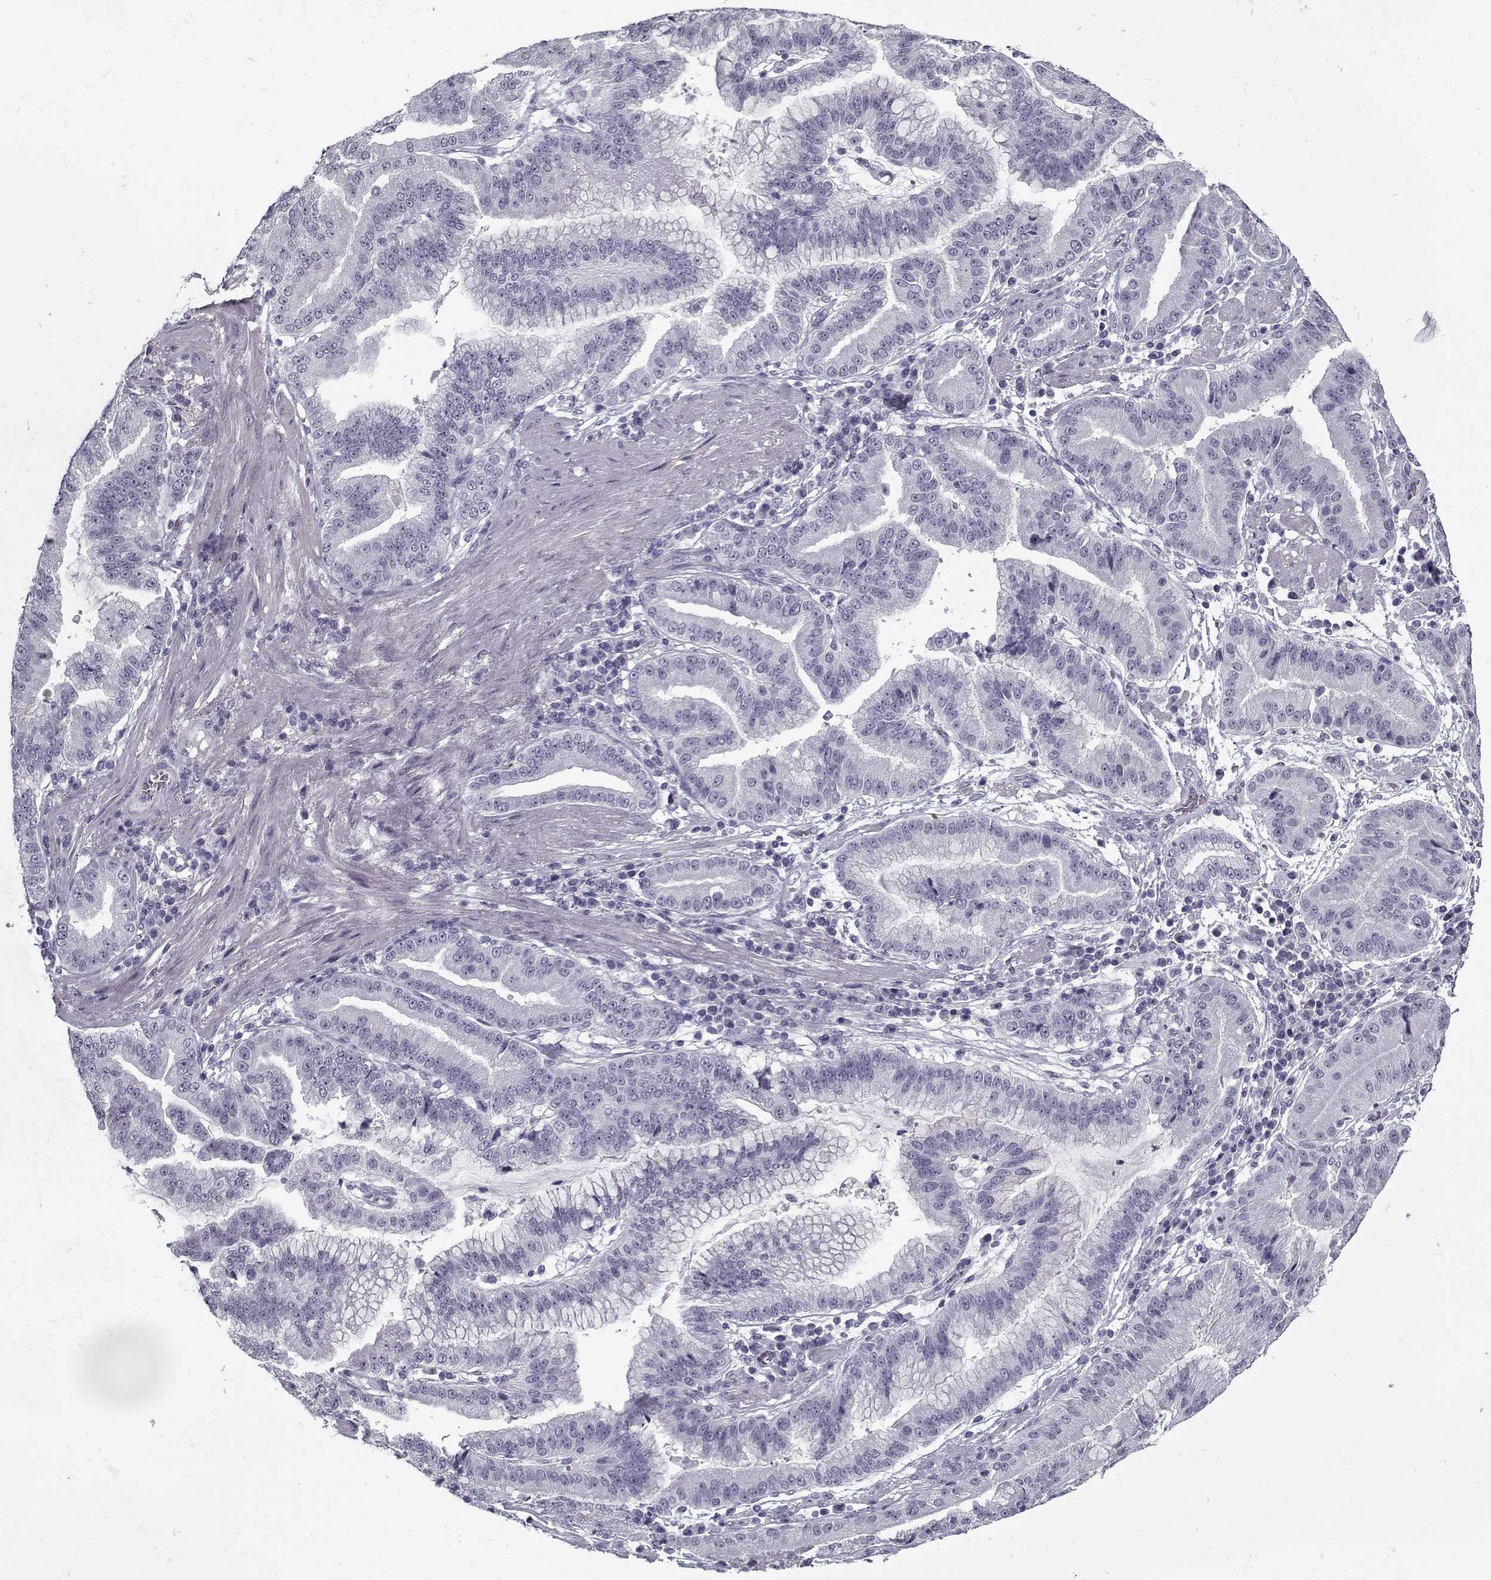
{"staining": {"intensity": "negative", "quantity": "none", "location": "none"}, "tissue": "stomach cancer", "cell_type": "Tumor cells", "image_type": "cancer", "snomed": [{"axis": "morphology", "description": "Adenocarcinoma, NOS"}, {"axis": "topography", "description": "Stomach"}], "caption": "Immunohistochemical staining of human stomach adenocarcinoma demonstrates no significant staining in tumor cells. Brightfield microscopy of immunohistochemistry (IHC) stained with DAB (brown) and hematoxylin (blue), captured at high magnification.", "gene": "RNF32", "patient": {"sex": "male", "age": 83}}